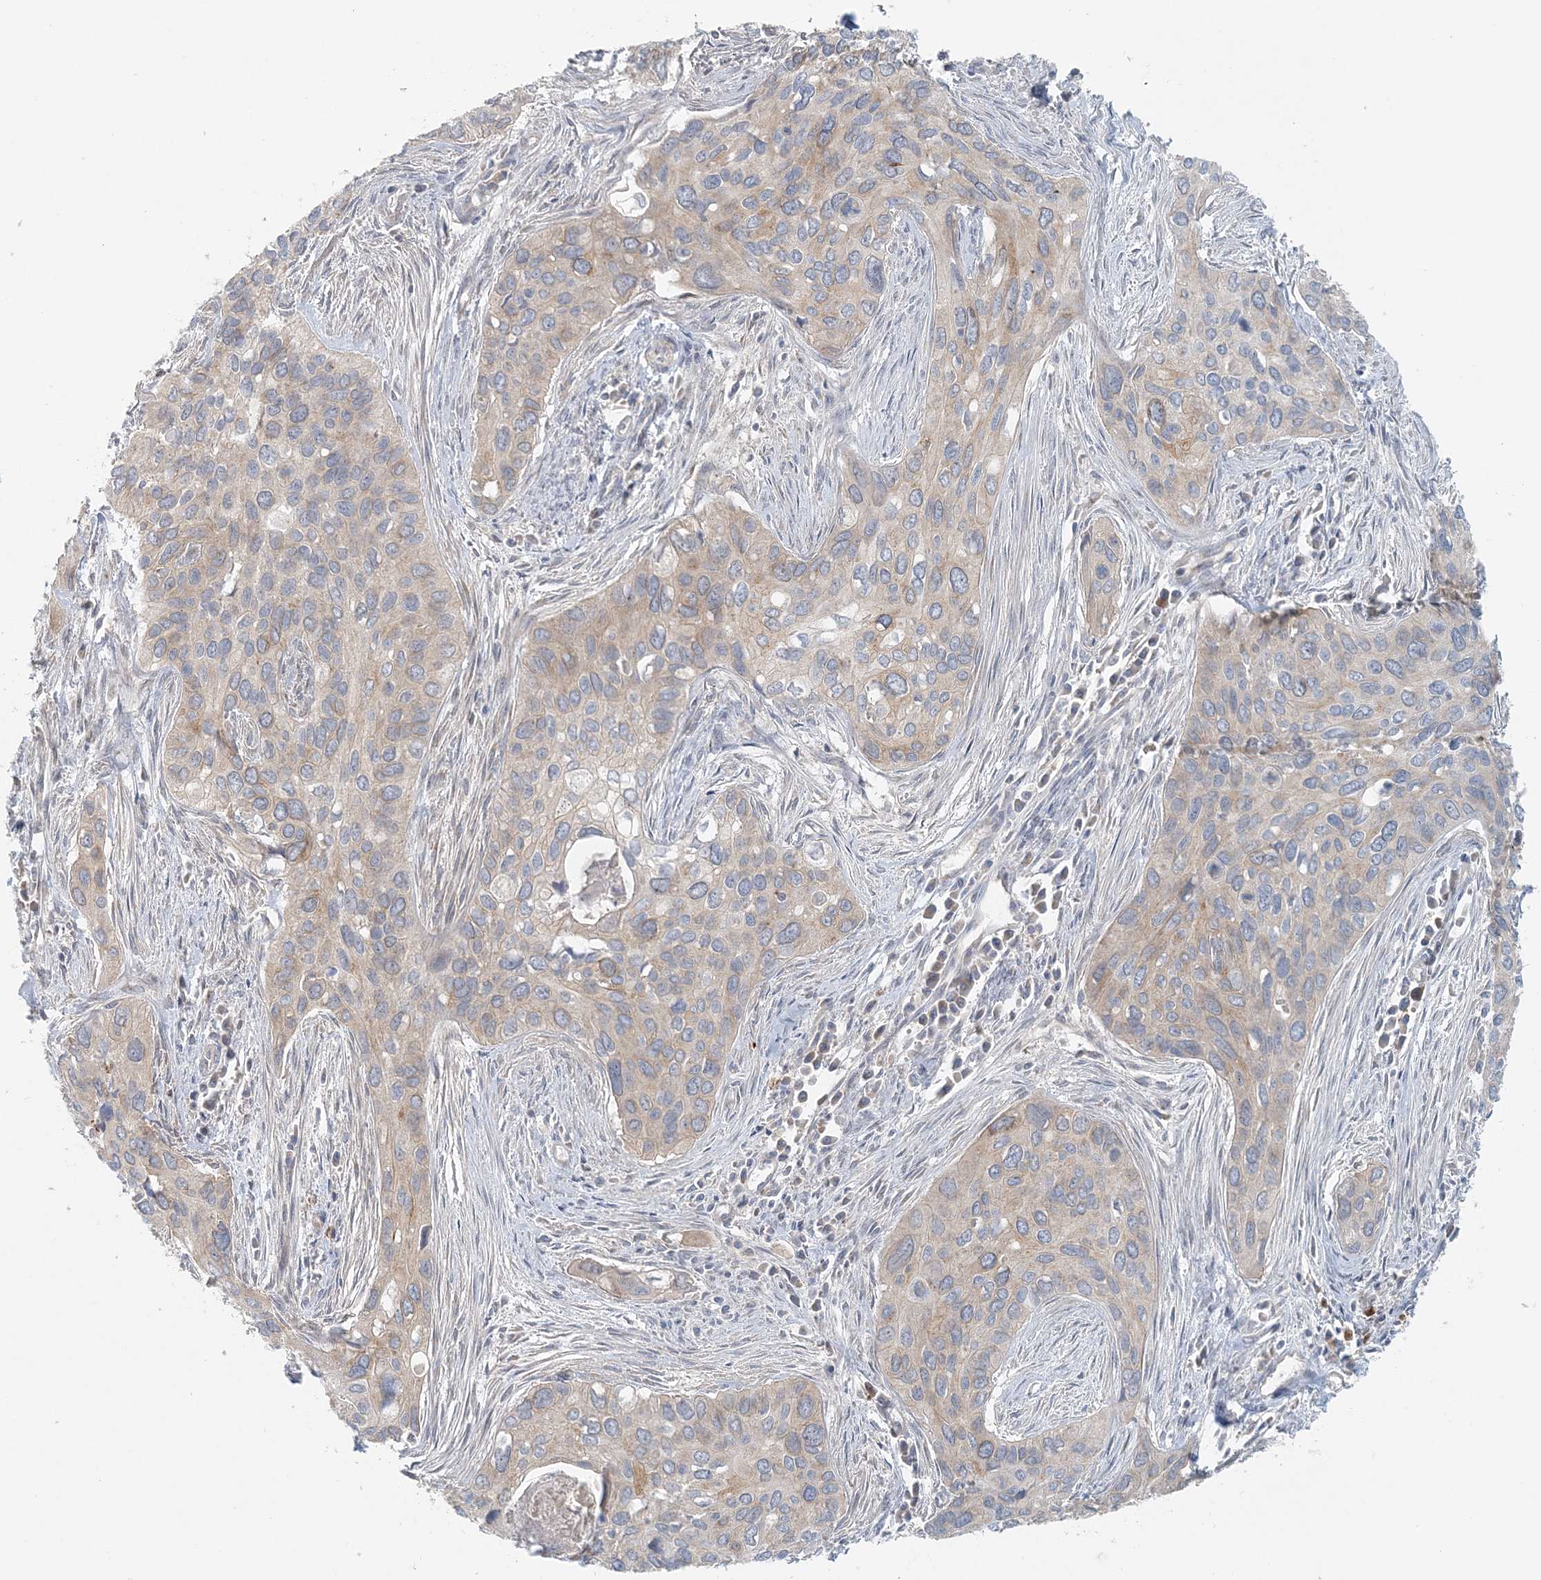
{"staining": {"intensity": "weak", "quantity": "<25%", "location": "cytoplasmic/membranous"}, "tissue": "cervical cancer", "cell_type": "Tumor cells", "image_type": "cancer", "snomed": [{"axis": "morphology", "description": "Squamous cell carcinoma, NOS"}, {"axis": "topography", "description": "Cervix"}], "caption": "The micrograph reveals no staining of tumor cells in cervical cancer (squamous cell carcinoma).", "gene": "NAA11", "patient": {"sex": "female", "age": 55}}